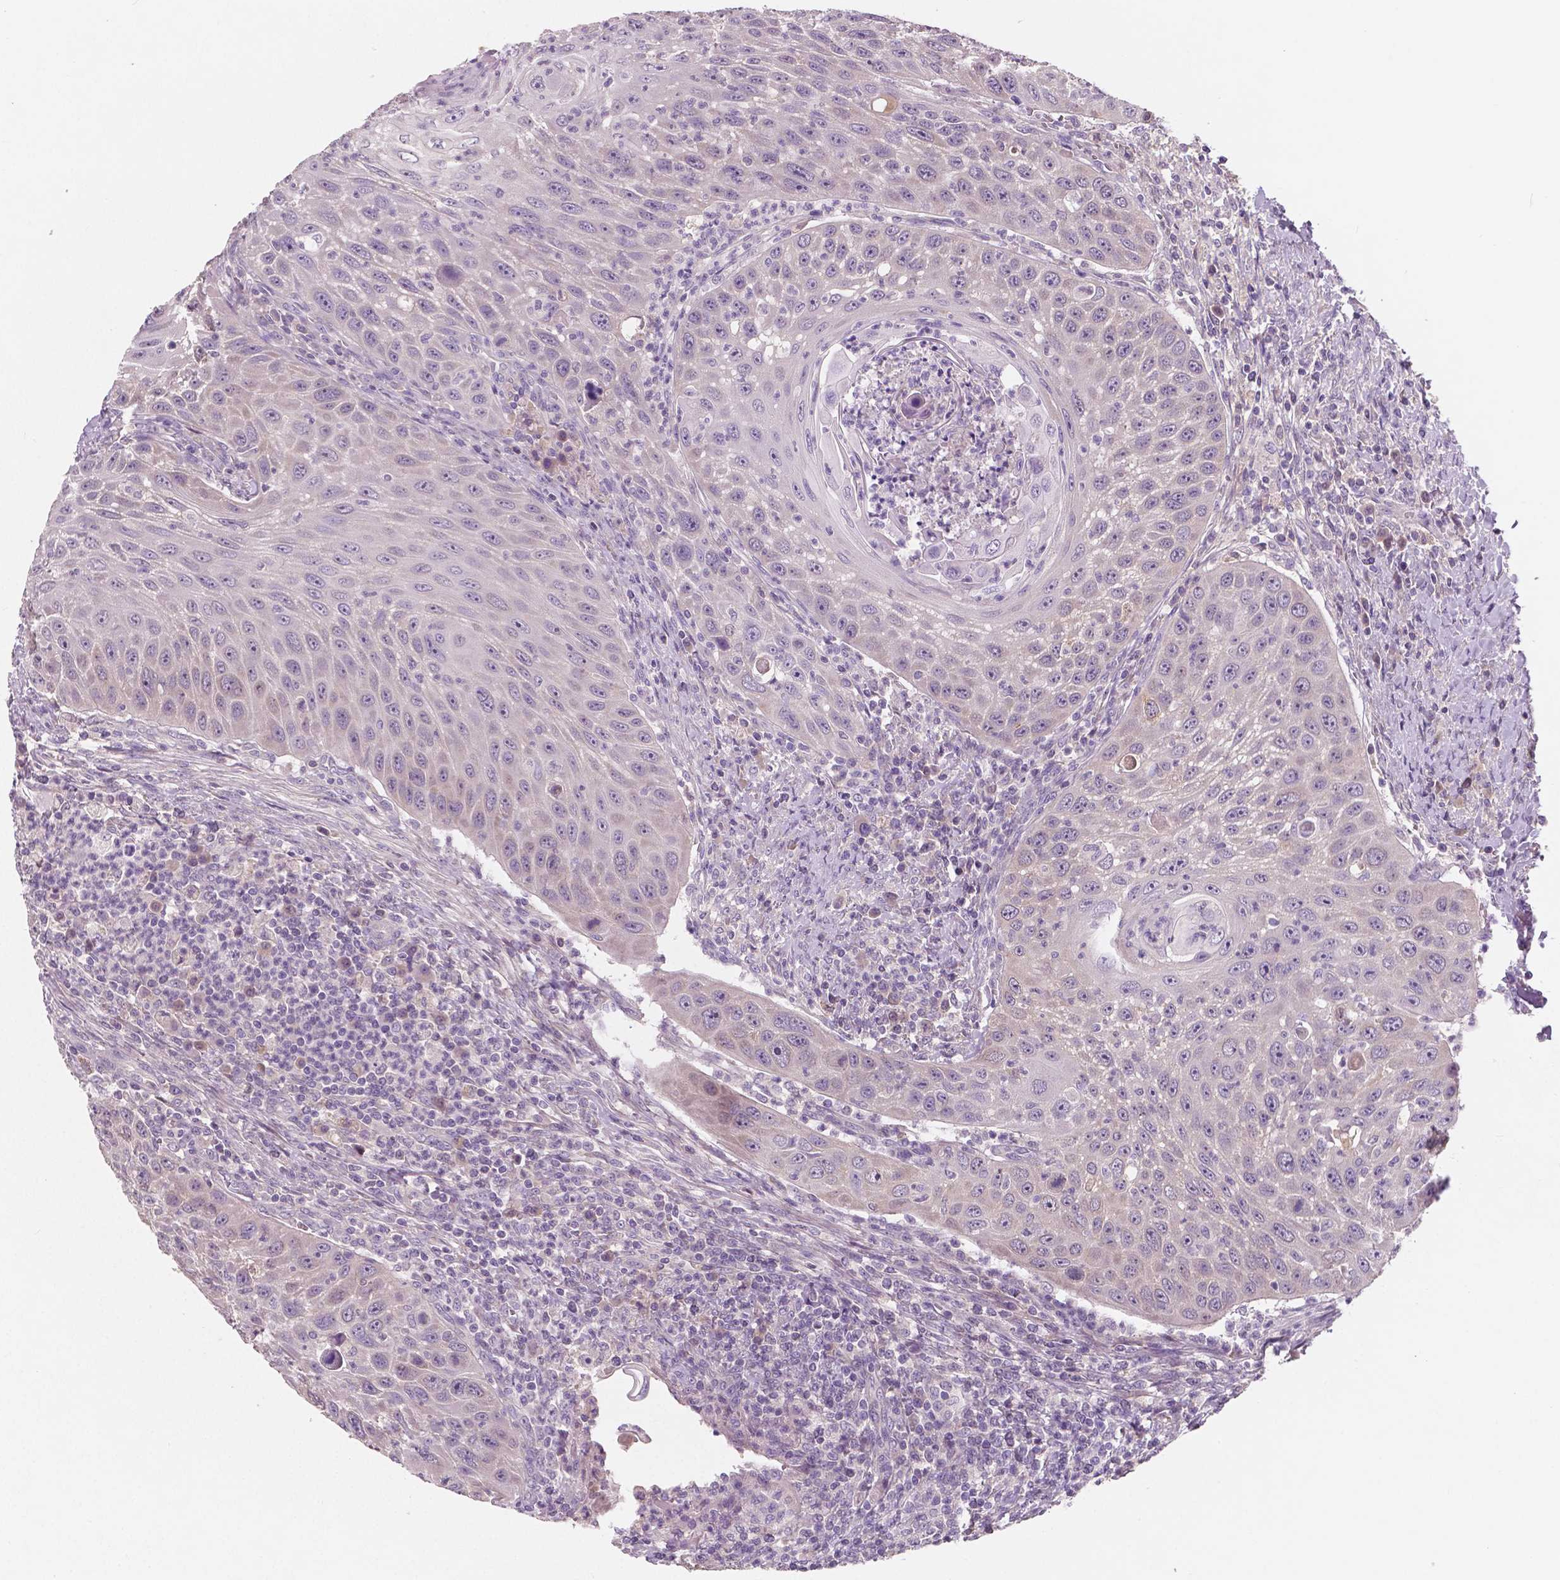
{"staining": {"intensity": "negative", "quantity": "none", "location": "none"}, "tissue": "head and neck cancer", "cell_type": "Tumor cells", "image_type": "cancer", "snomed": [{"axis": "morphology", "description": "Squamous cell carcinoma, NOS"}, {"axis": "topography", "description": "Head-Neck"}], "caption": "The micrograph shows no significant expression in tumor cells of head and neck squamous cell carcinoma.", "gene": "LSM14B", "patient": {"sex": "male", "age": 69}}